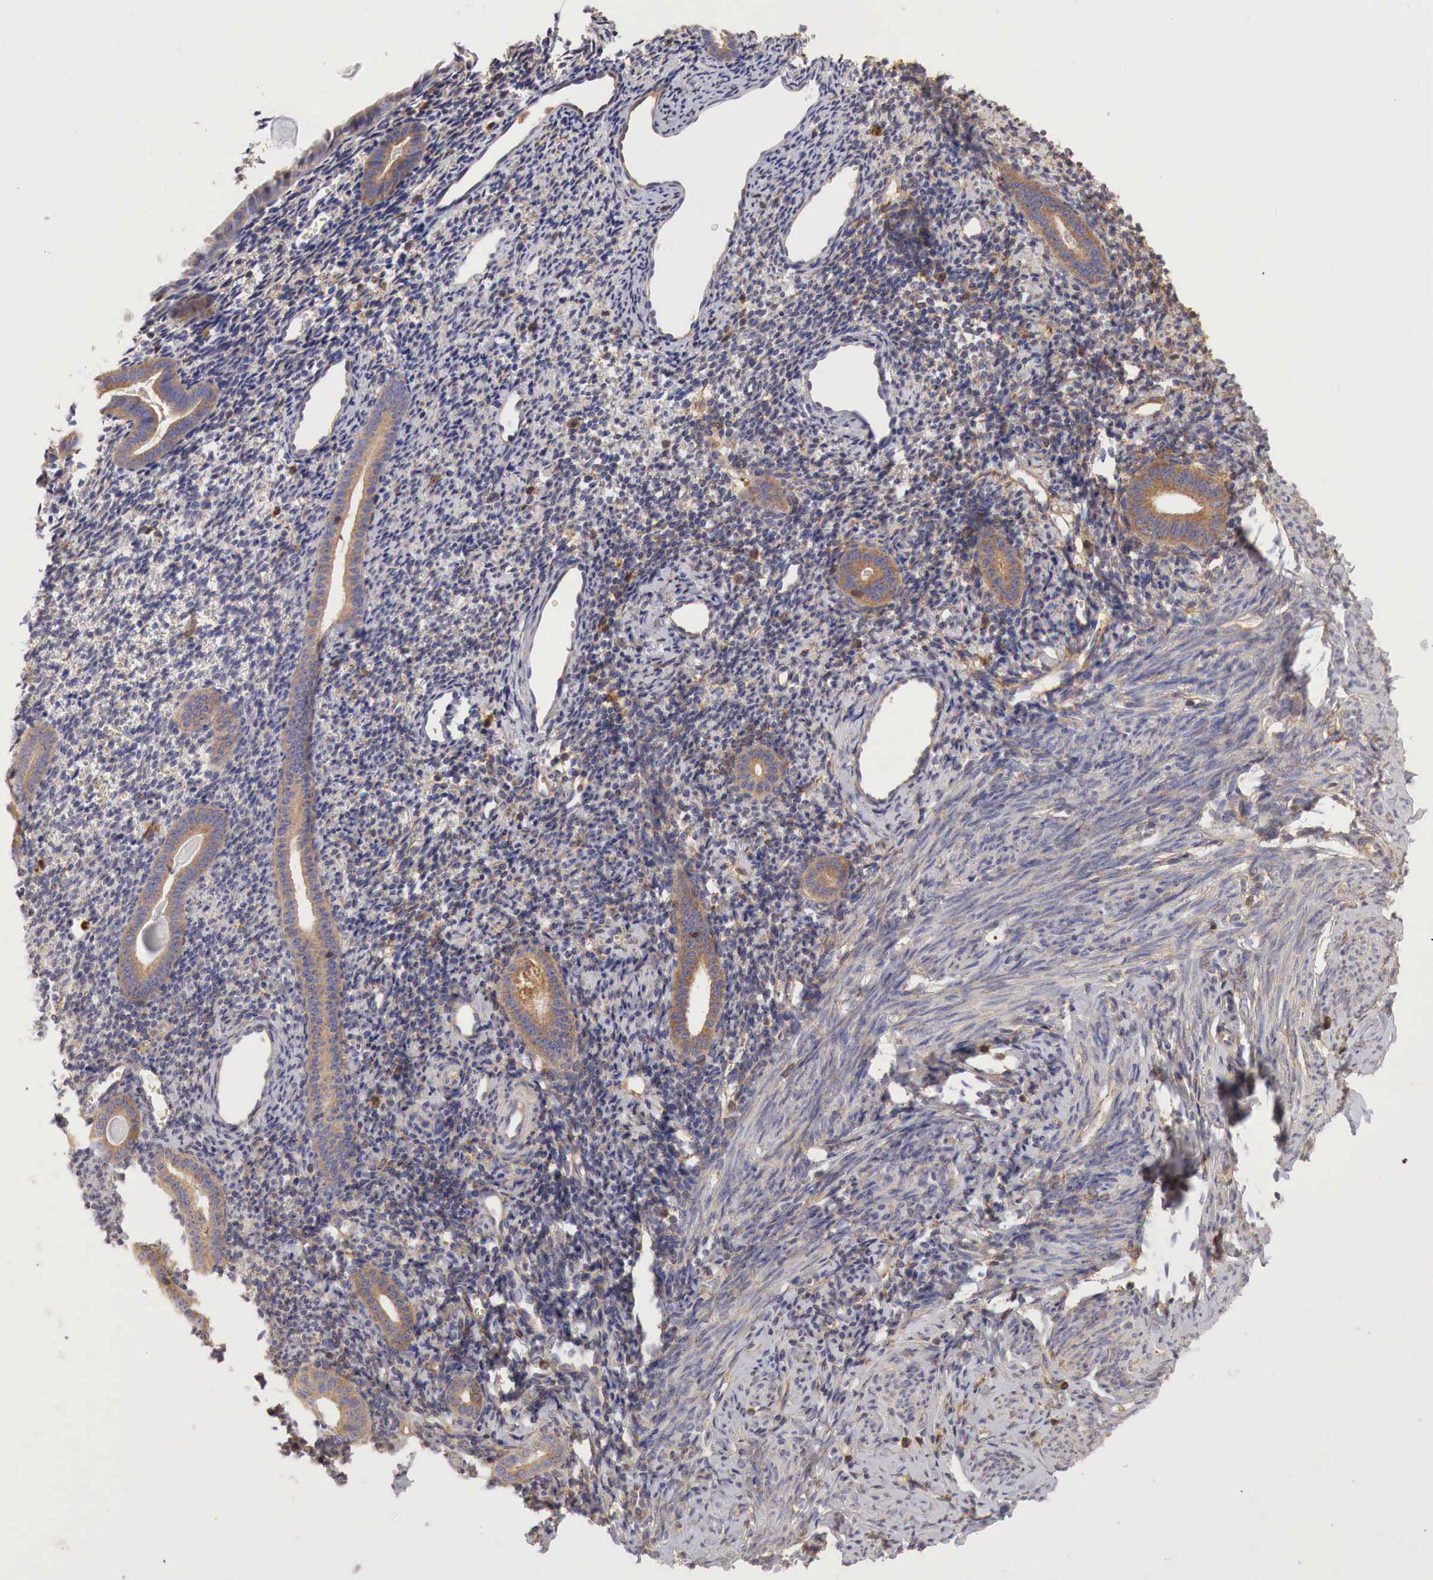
{"staining": {"intensity": "weak", "quantity": "<25%", "location": "cytoplasmic/membranous"}, "tissue": "endometrium", "cell_type": "Cells in endometrial stroma", "image_type": "normal", "snomed": [{"axis": "morphology", "description": "Normal tissue, NOS"}, {"axis": "morphology", "description": "Neoplasm, benign, NOS"}, {"axis": "topography", "description": "Uterus"}], "caption": "IHC micrograph of benign endometrium: human endometrium stained with DAB displays no significant protein positivity in cells in endometrial stroma. The staining was performed using DAB to visualize the protein expression in brown, while the nuclei were stained in blue with hematoxylin (Magnification: 20x).", "gene": "G6PD", "patient": {"sex": "female", "age": 55}}